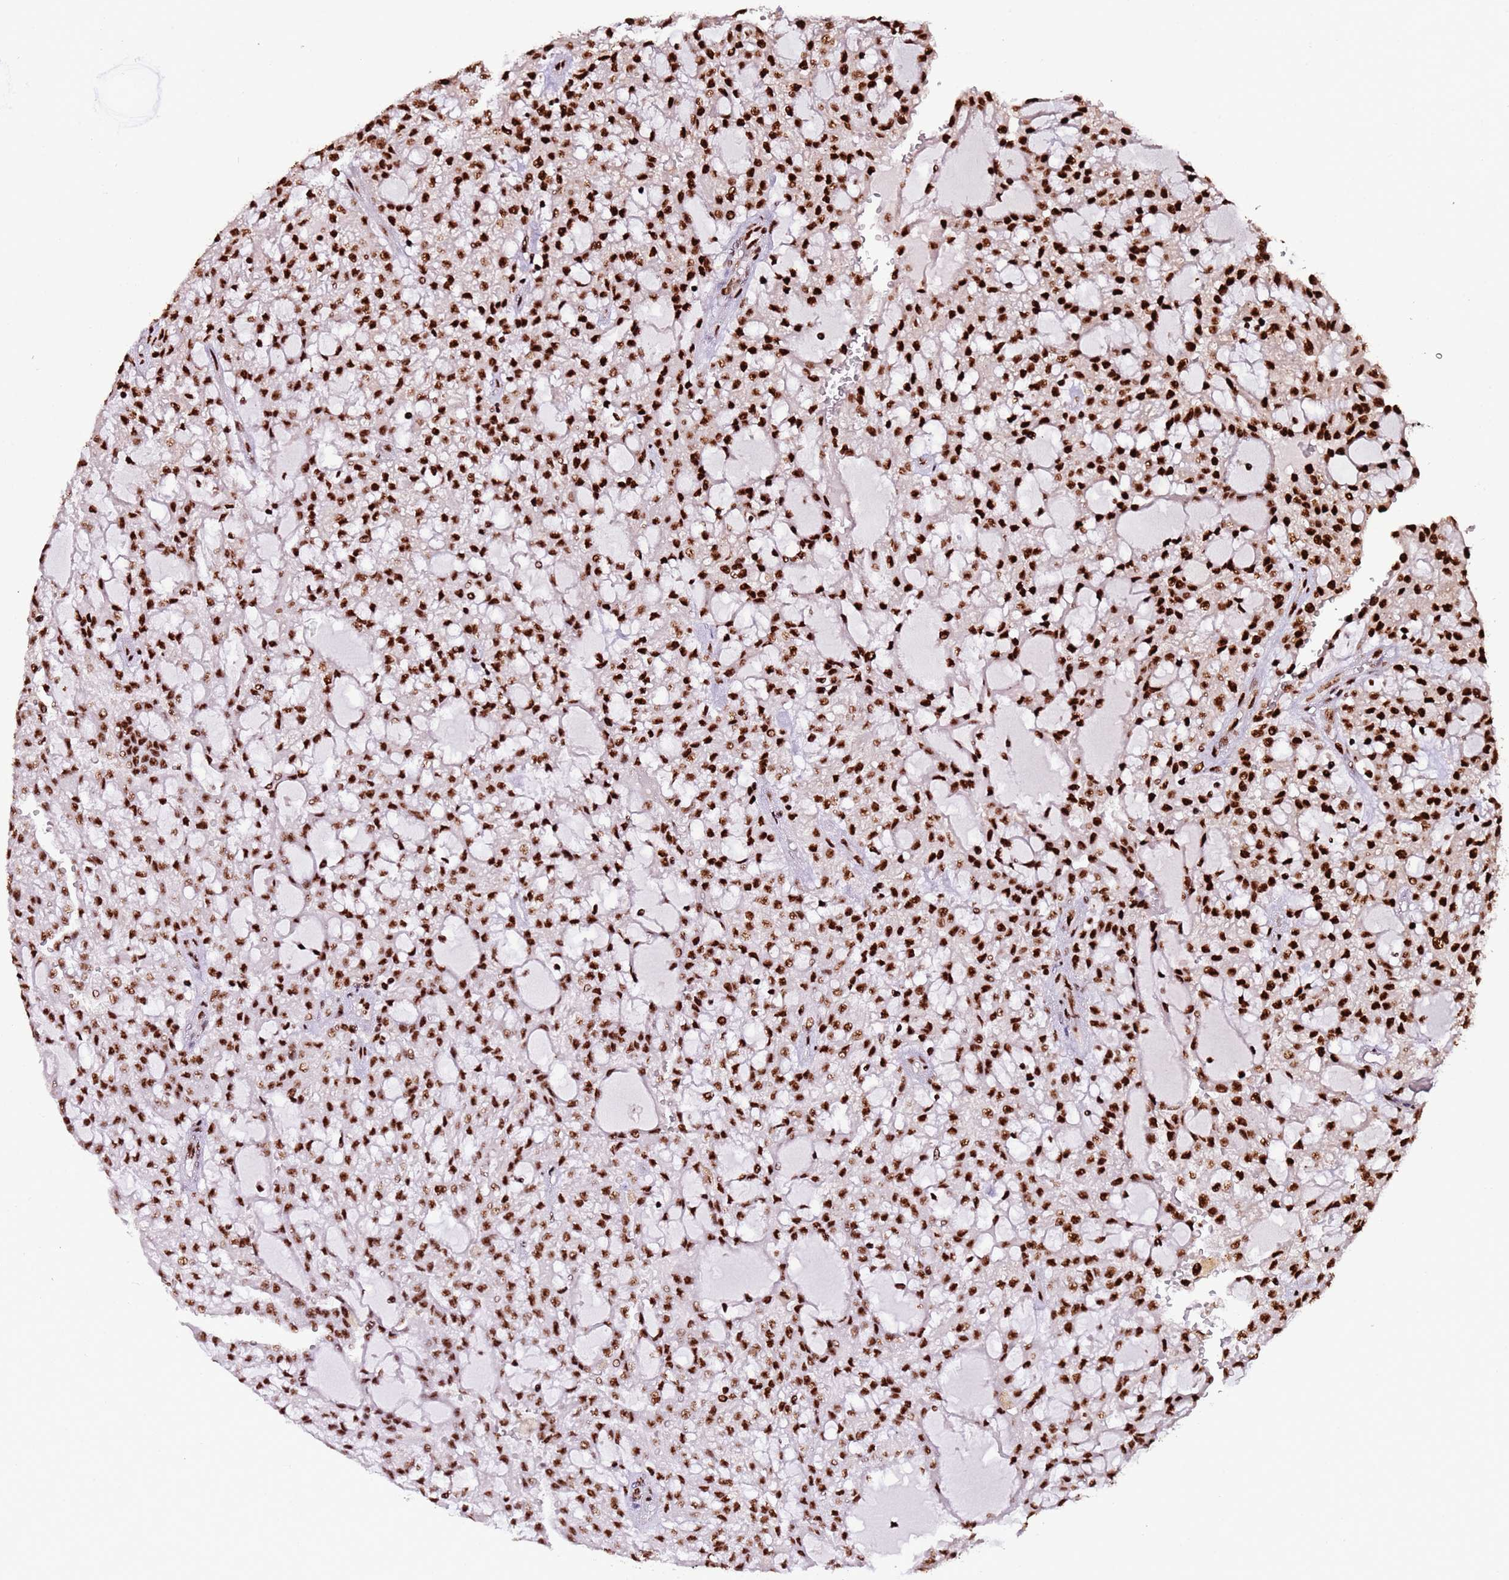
{"staining": {"intensity": "strong", "quantity": ">75%", "location": "nuclear"}, "tissue": "renal cancer", "cell_type": "Tumor cells", "image_type": "cancer", "snomed": [{"axis": "morphology", "description": "Adenocarcinoma, NOS"}, {"axis": "topography", "description": "Kidney"}], "caption": "High-power microscopy captured an immunohistochemistry image of renal adenocarcinoma, revealing strong nuclear positivity in about >75% of tumor cells.", "gene": "C6orf226", "patient": {"sex": "male", "age": 63}}